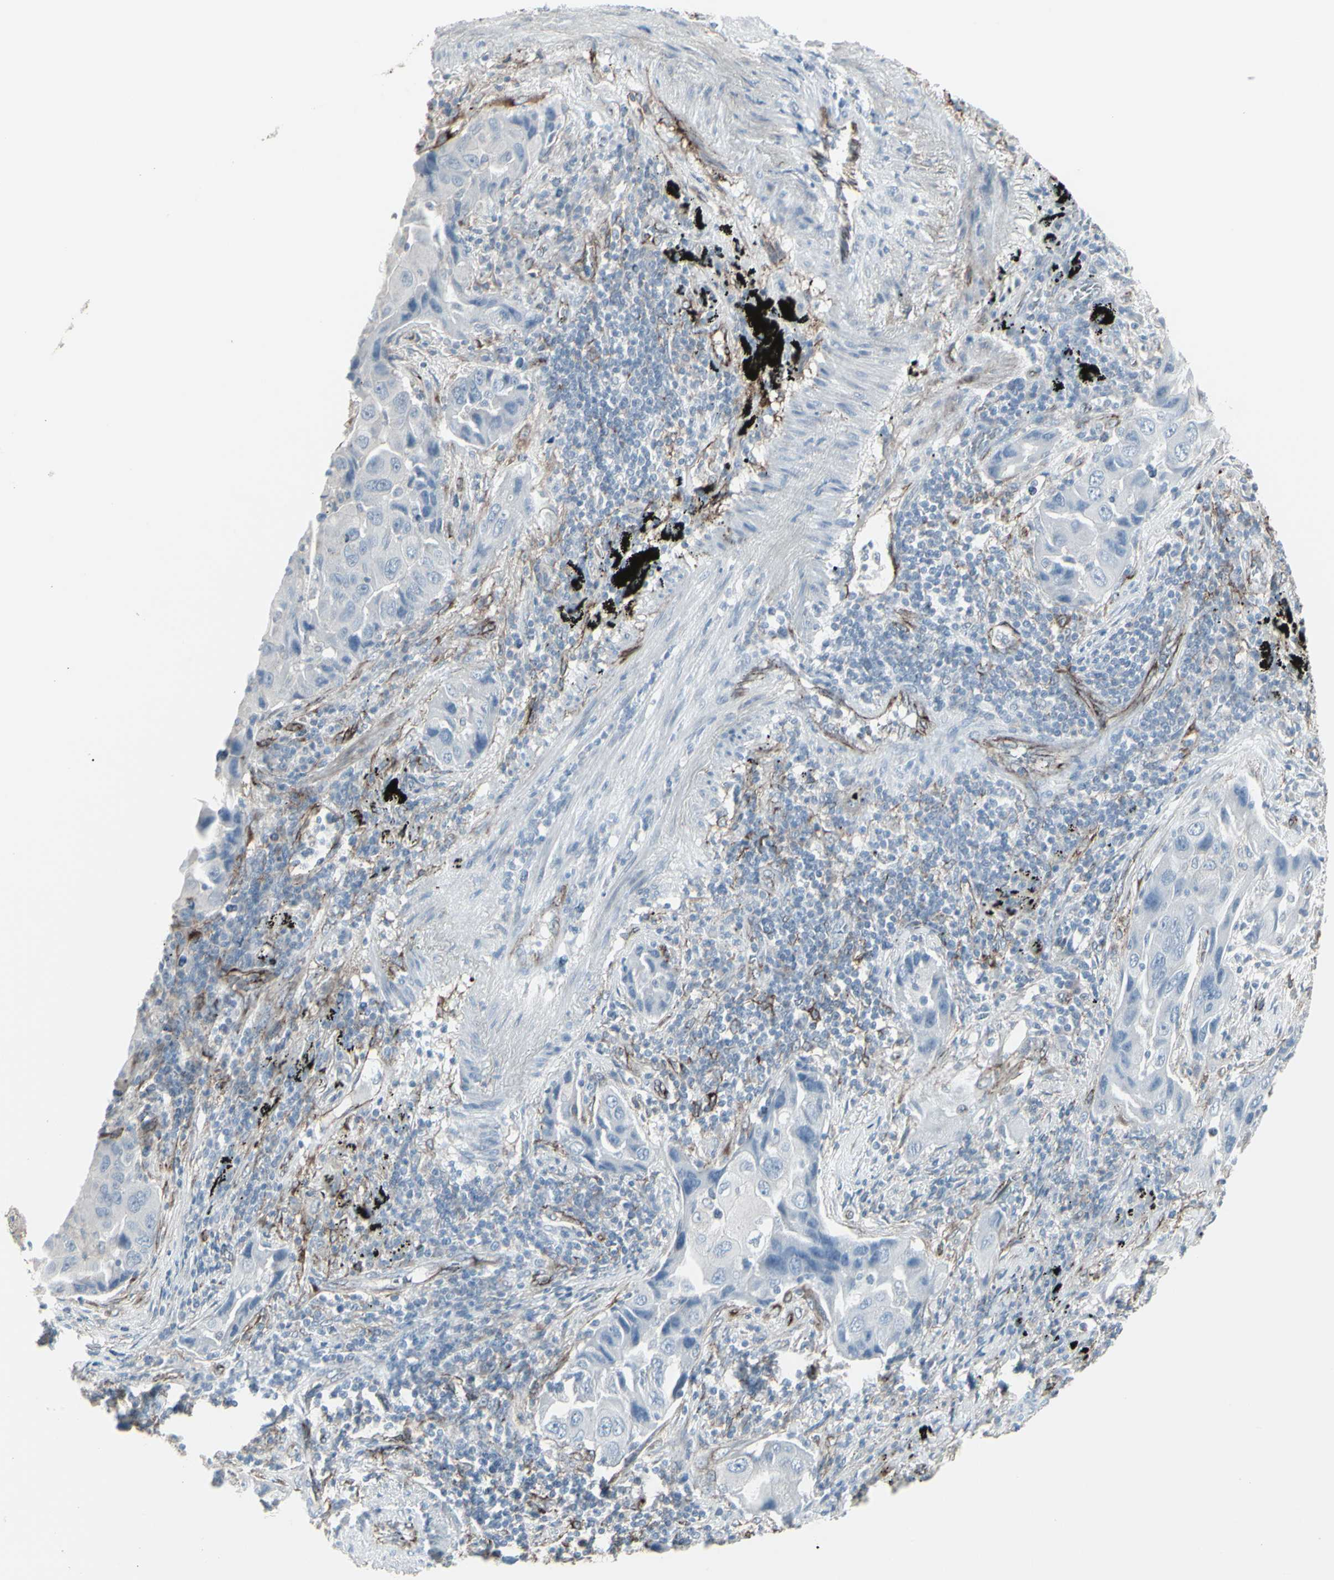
{"staining": {"intensity": "negative", "quantity": "none", "location": "none"}, "tissue": "lung cancer", "cell_type": "Tumor cells", "image_type": "cancer", "snomed": [{"axis": "morphology", "description": "Adenocarcinoma, NOS"}, {"axis": "topography", "description": "Lung"}], "caption": "Tumor cells show no significant positivity in lung cancer.", "gene": "GJA1", "patient": {"sex": "female", "age": 65}}